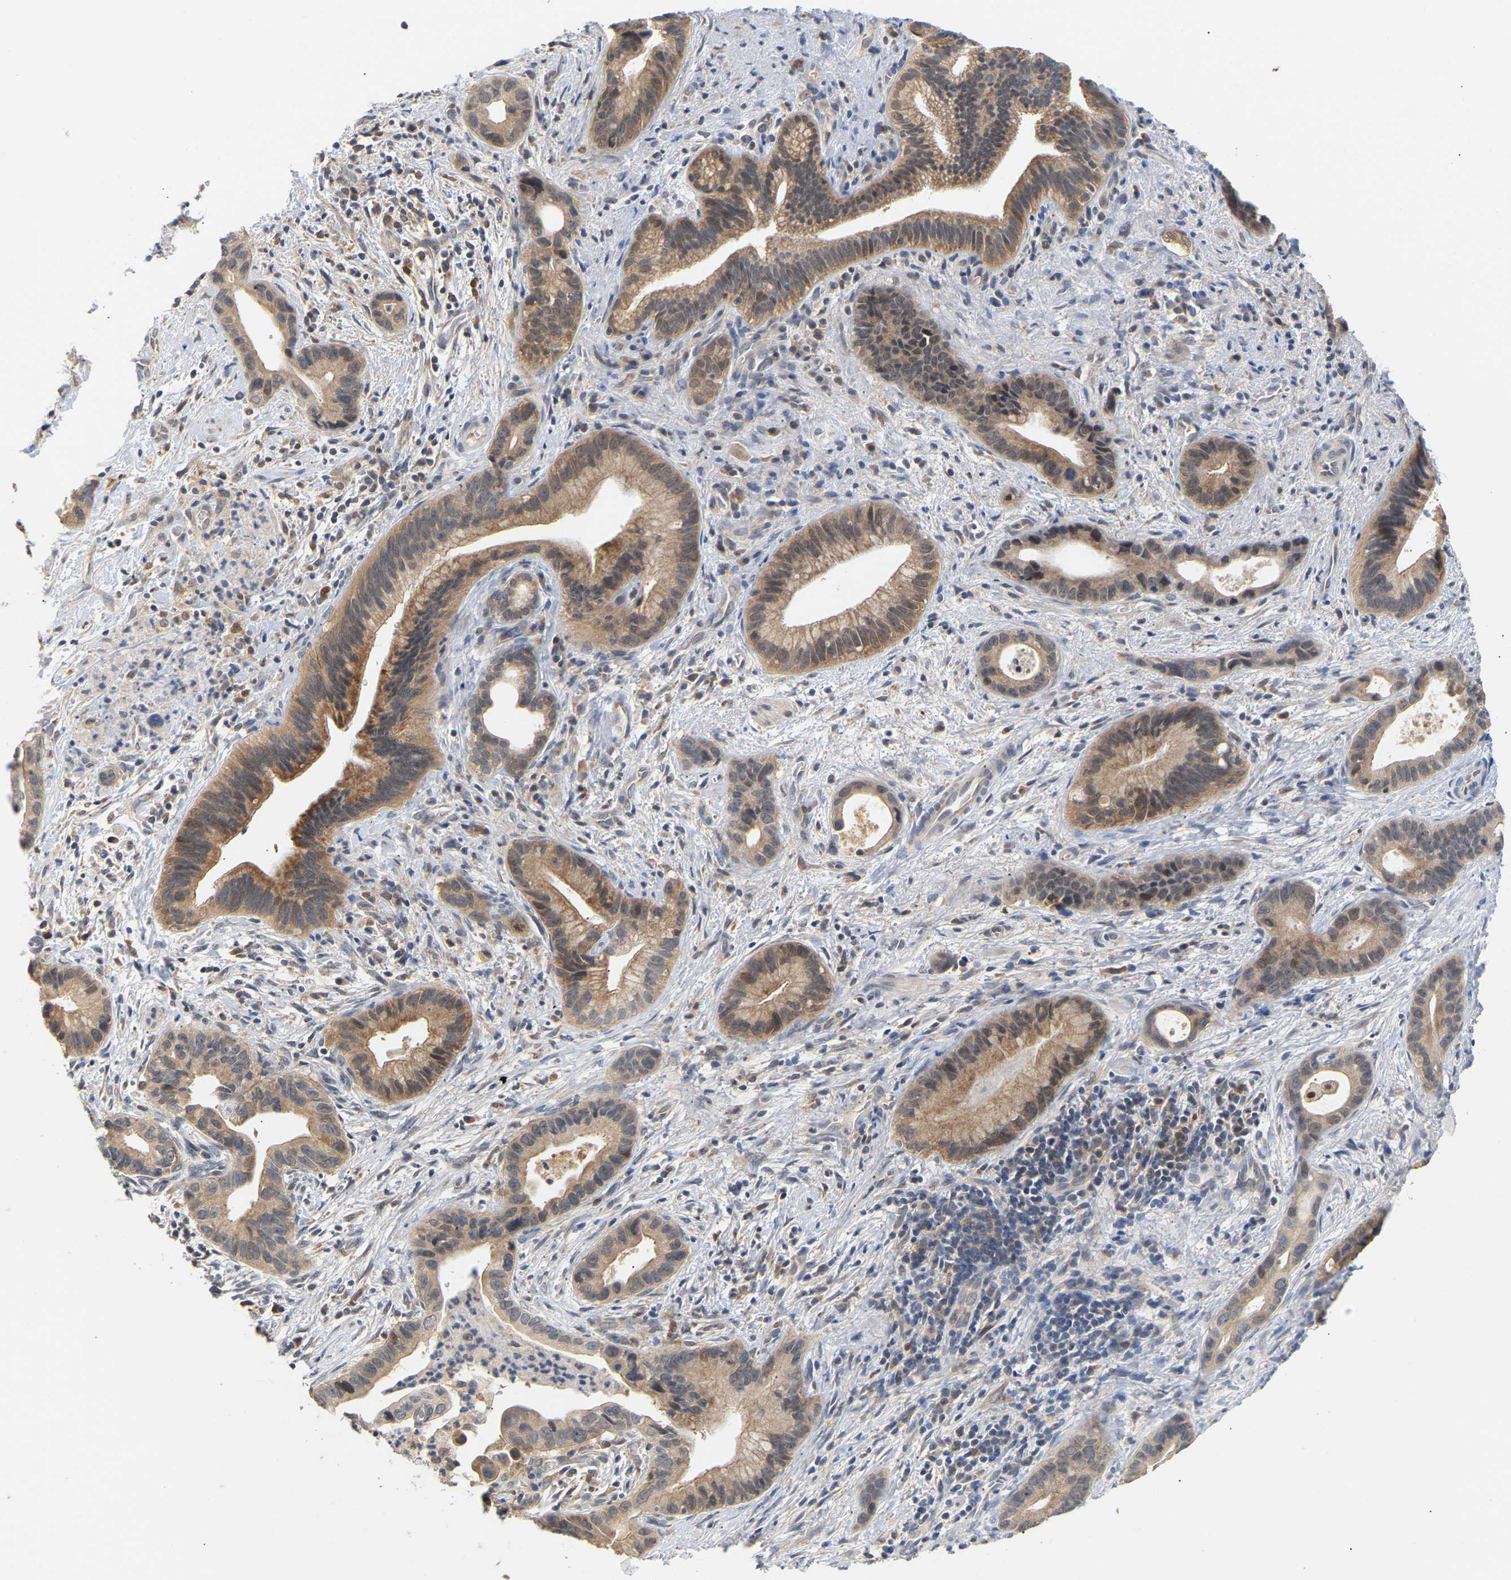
{"staining": {"intensity": "moderate", "quantity": ">75%", "location": "cytoplasmic/membranous"}, "tissue": "liver cancer", "cell_type": "Tumor cells", "image_type": "cancer", "snomed": [{"axis": "morphology", "description": "Cholangiocarcinoma"}, {"axis": "topography", "description": "Liver"}], "caption": "IHC of liver cancer (cholangiocarcinoma) exhibits medium levels of moderate cytoplasmic/membranous expression in about >75% of tumor cells.", "gene": "TPMT", "patient": {"sex": "female", "age": 55}}